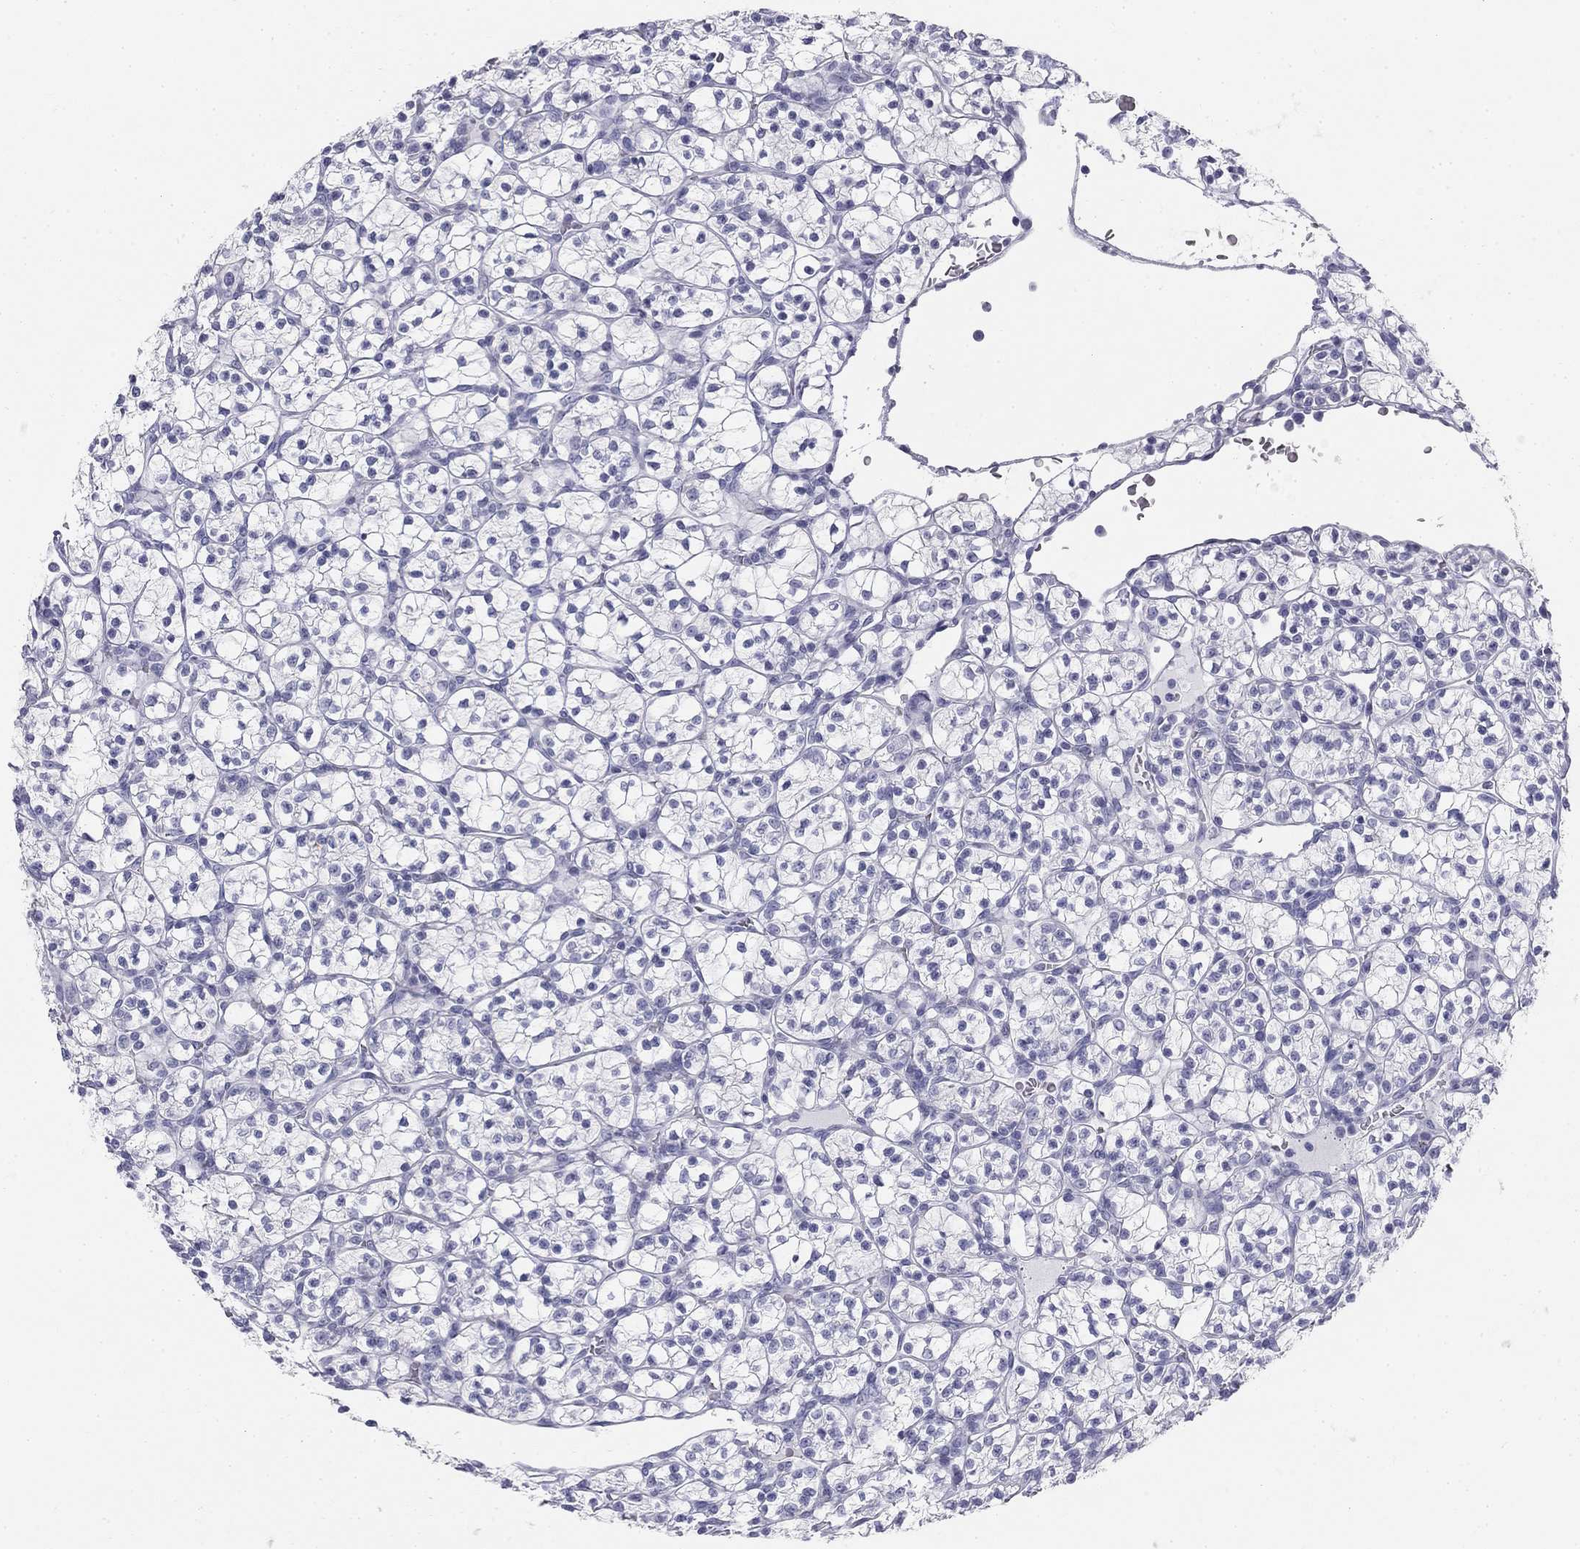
{"staining": {"intensity": "negative", "quantity": "none", "location": "none"}, "tissue": "renal cancer", "cell_type": "Tumor cells", "image_type": "cancer", "snomed": [{"axis": "morphology", "description": "Adenocarcinoma, NOS"}, {"axis": "topography", "description": "Kidney"}], "caption": "Tumor cells are negative for brown protein staining in renal cancer (adenocarcinoma).", "gene": "SULT2B1", "patient": {"sex": "female", "age": 89}}